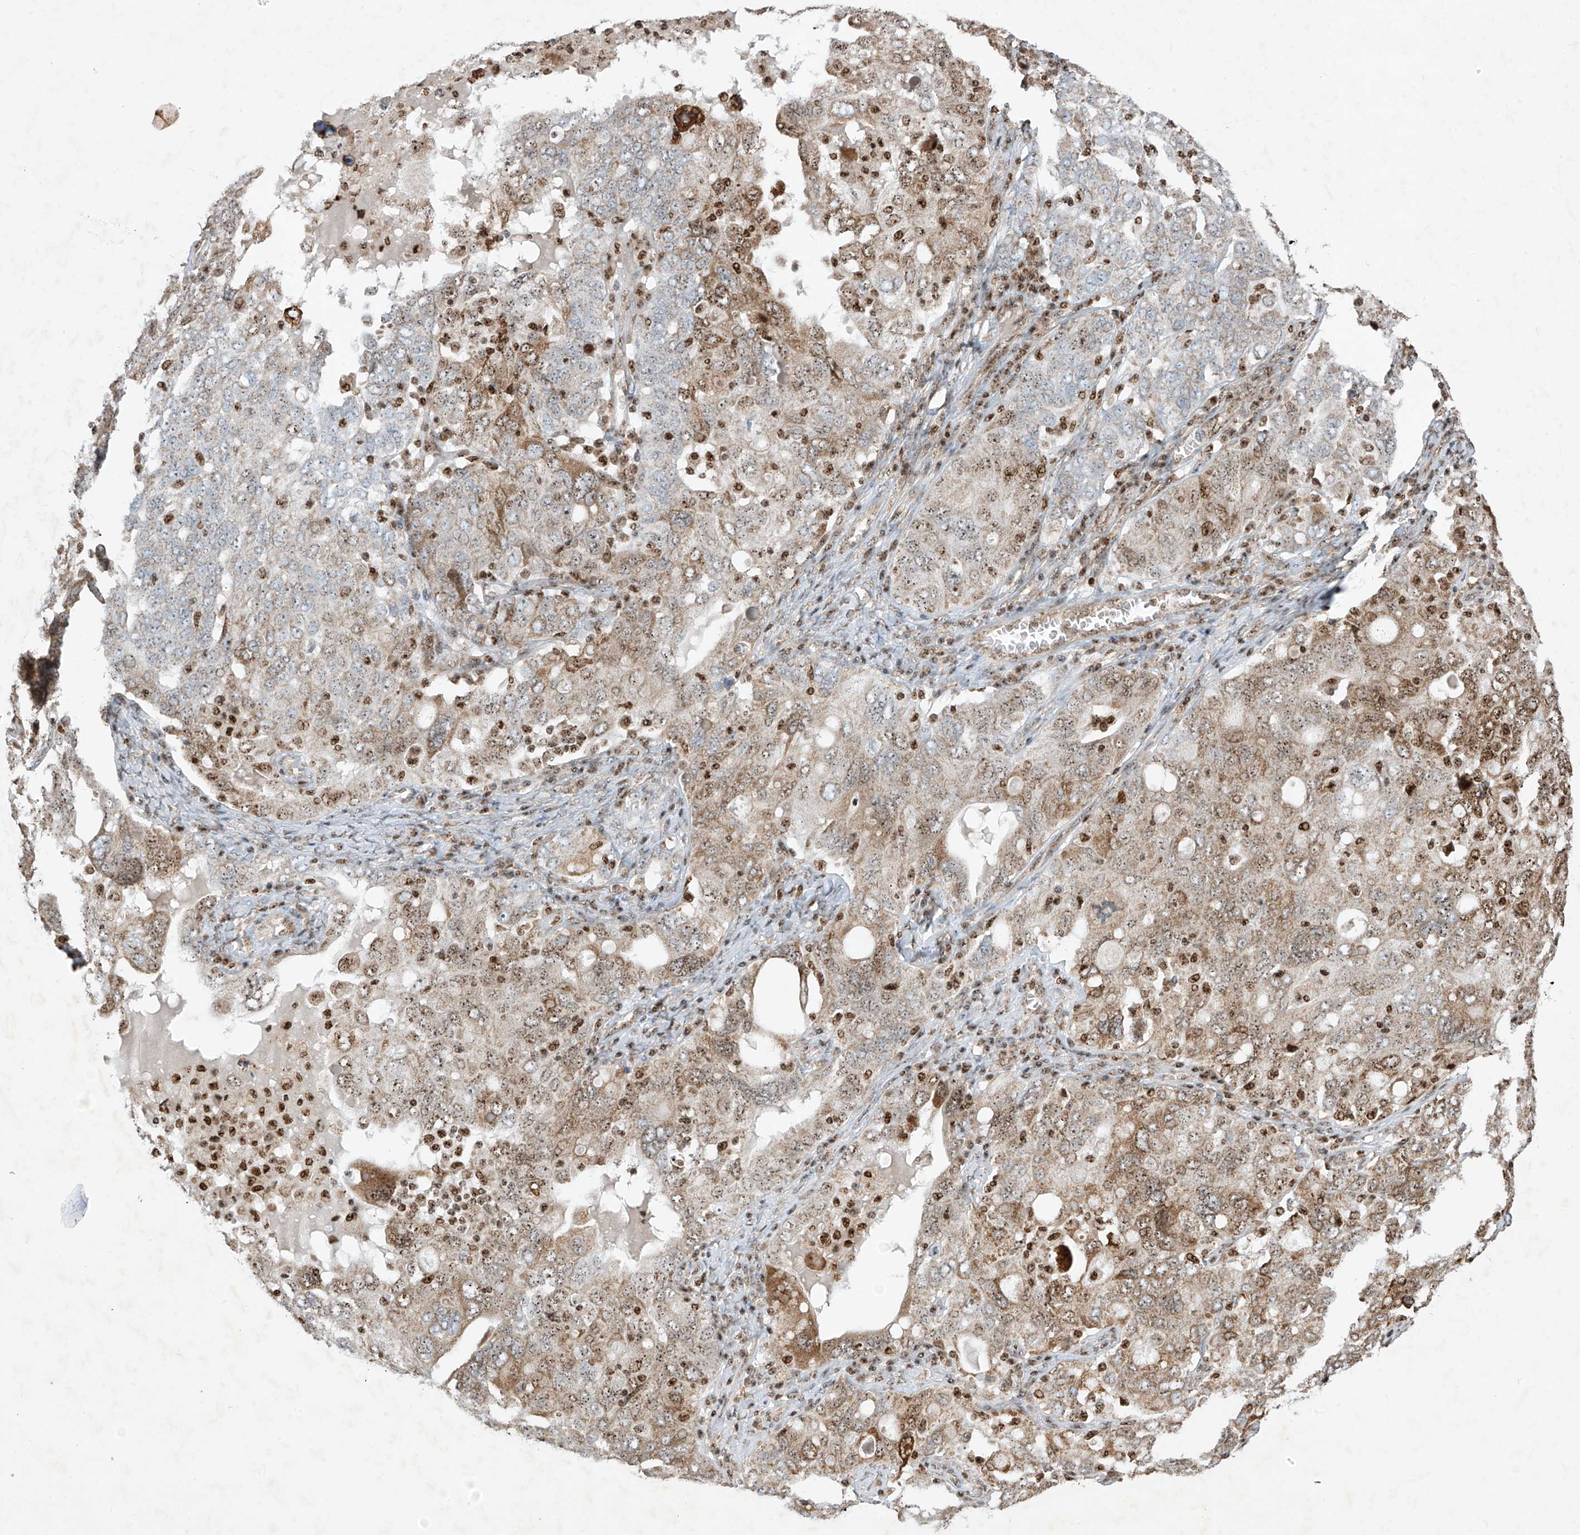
{"staining": {"intensity": "moderate", "quantity": "25%-75%", "location": "cytoplasmic/membranous,nuclear"}, "tissue": "ovarian cancer", "cell_type": "Tumor cells", "image_type": "cancer", "snomed": [{"axis": "morphology", "description": "Carcinoma, endometroid"}, {"axis": "topography", "description": "Ovary"}], "caption": "Immunohistochemistry of ovarian endometroid carcinoma reveals medium levels of moderate cytoplasmic/membranous and nuclear positivity in approximately 25%-75% of tumor cells.", "gene": "ZBTB8A", "patient": {"sex": "female", "age": 62}}